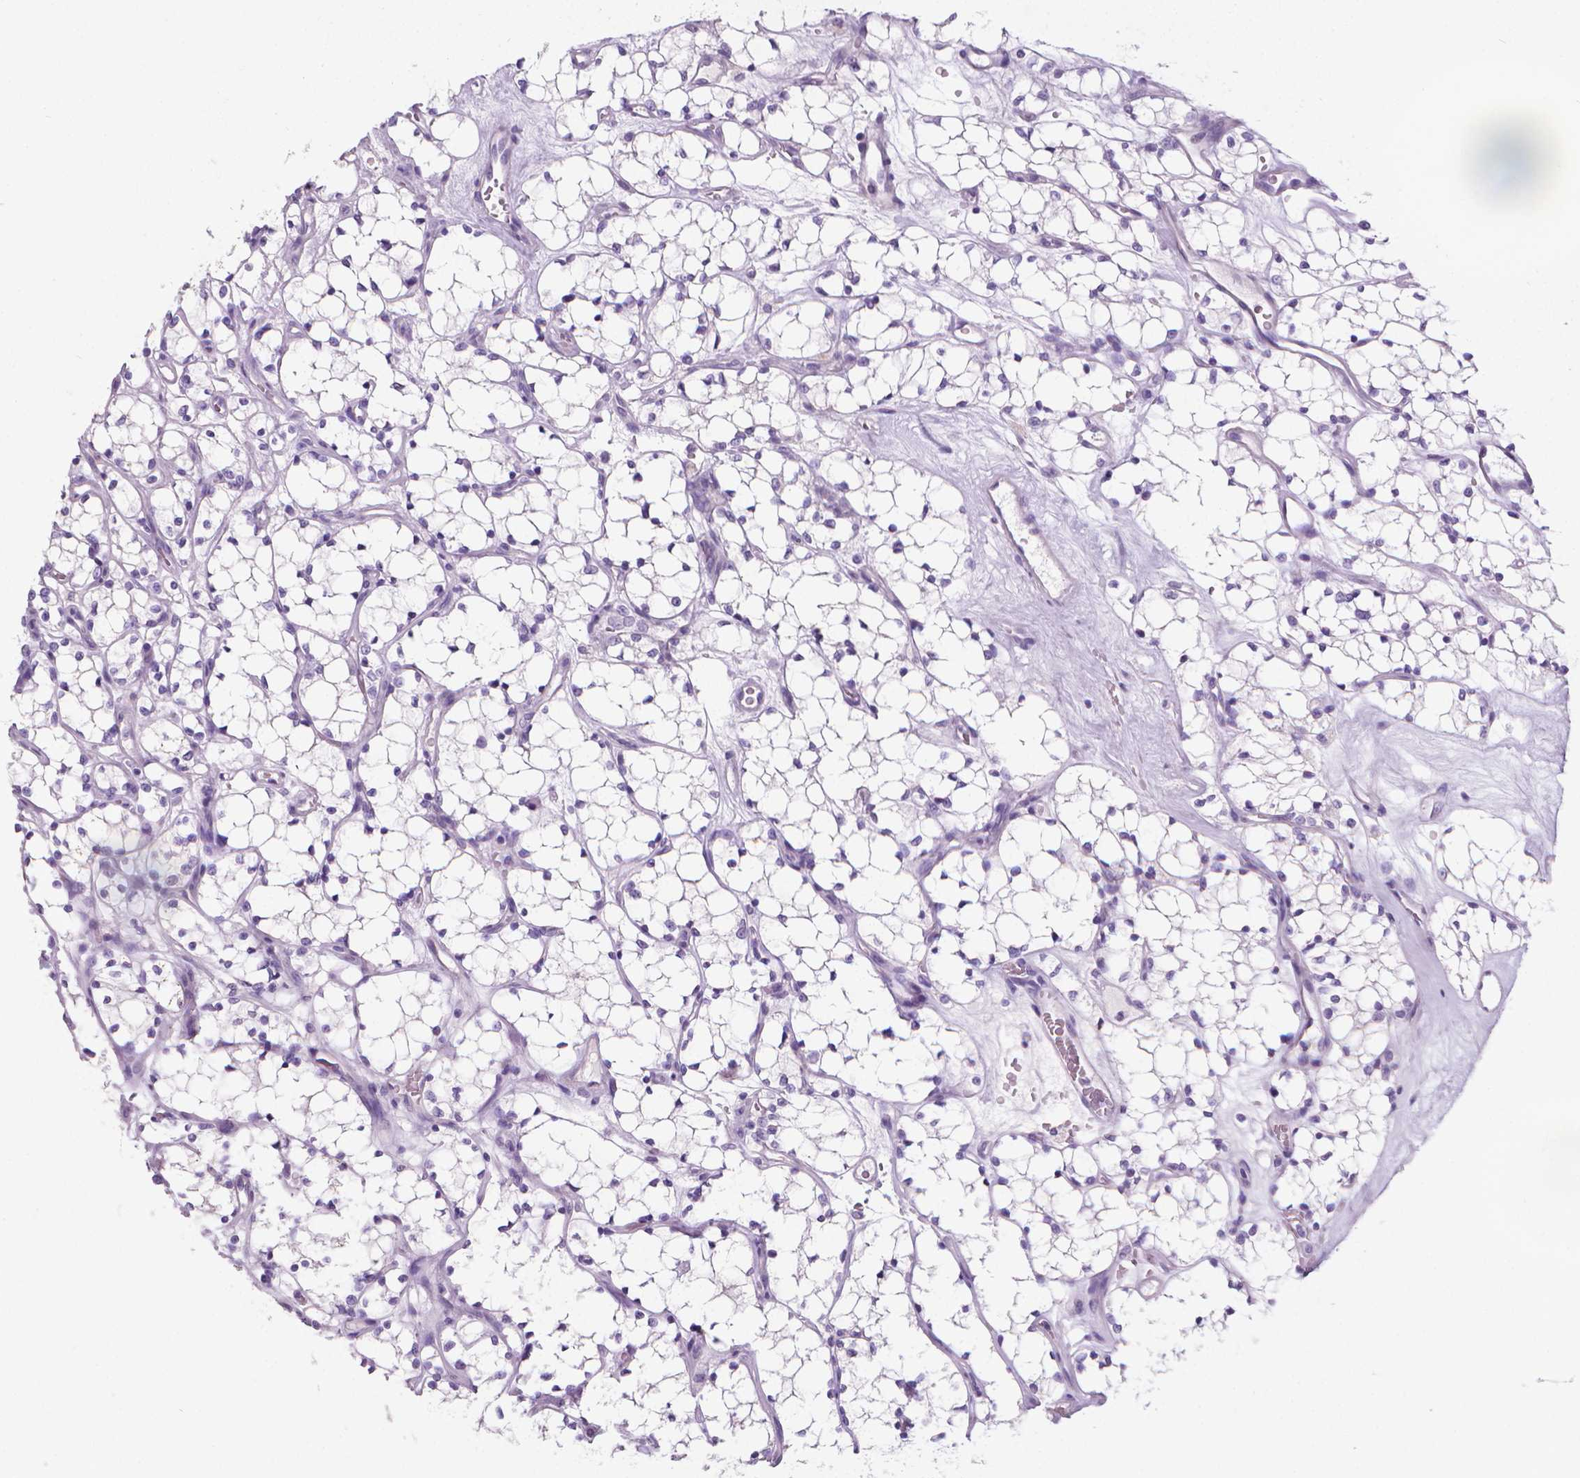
{"staining": {"intensity": "negative", "quantity": "none", "location": "none"}, "tissue": "renal cancer", "cell_type": "Tumor cells", "image_type": "cancer", "snomed": [{"axis": "morphology", "description": "Adenocarcinoma, NOS"}, {"axis": "topography", "description": "Kidney"}], "caption": "The micrograph shows no significant staining in tumor cells of adenocarcinoma (renal).", "gene": "XPNPEP2", "patient": {"sex": "female", "age": 69}}